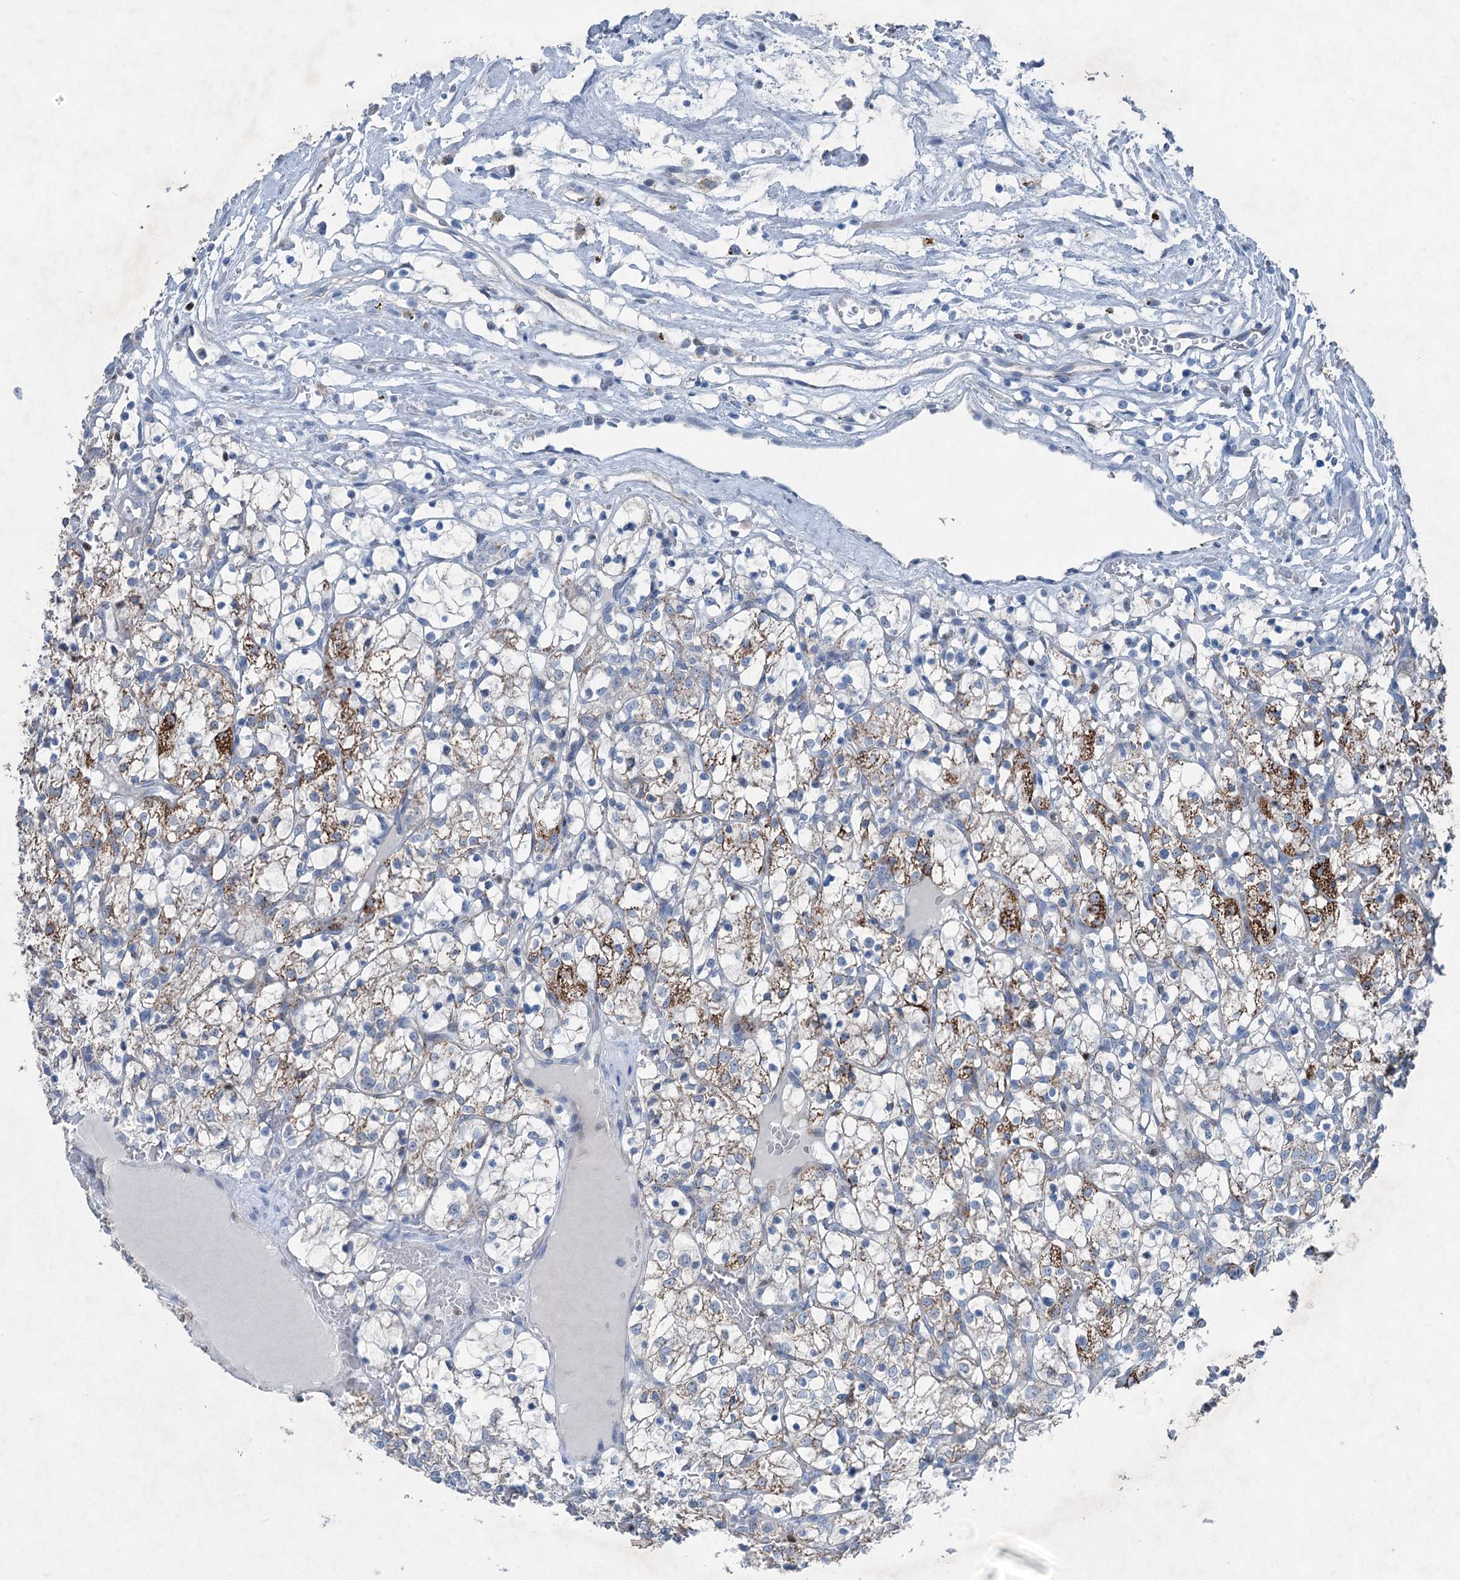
{"staining": {"intensity": "moderate", "quantity": "25%-75%", "location": "cytoplasmic/membranous"}, "tissue": "renal cancer", "cell_type": "Tumor cells", "image_type": "cancer", "snomed": [{"axis": "morphology", "description": "Adenocarcinoma, NOS"}, {"axis": "topography", "description": "Kidney"}], "caption": "Renal cancer stained with a brown dye displays moderate cytoplasmic/membranous positive expression in about 25%-75% of tumor cells.", "gene": "ELP4", "patient": {"sex": "female", "age": 69}}